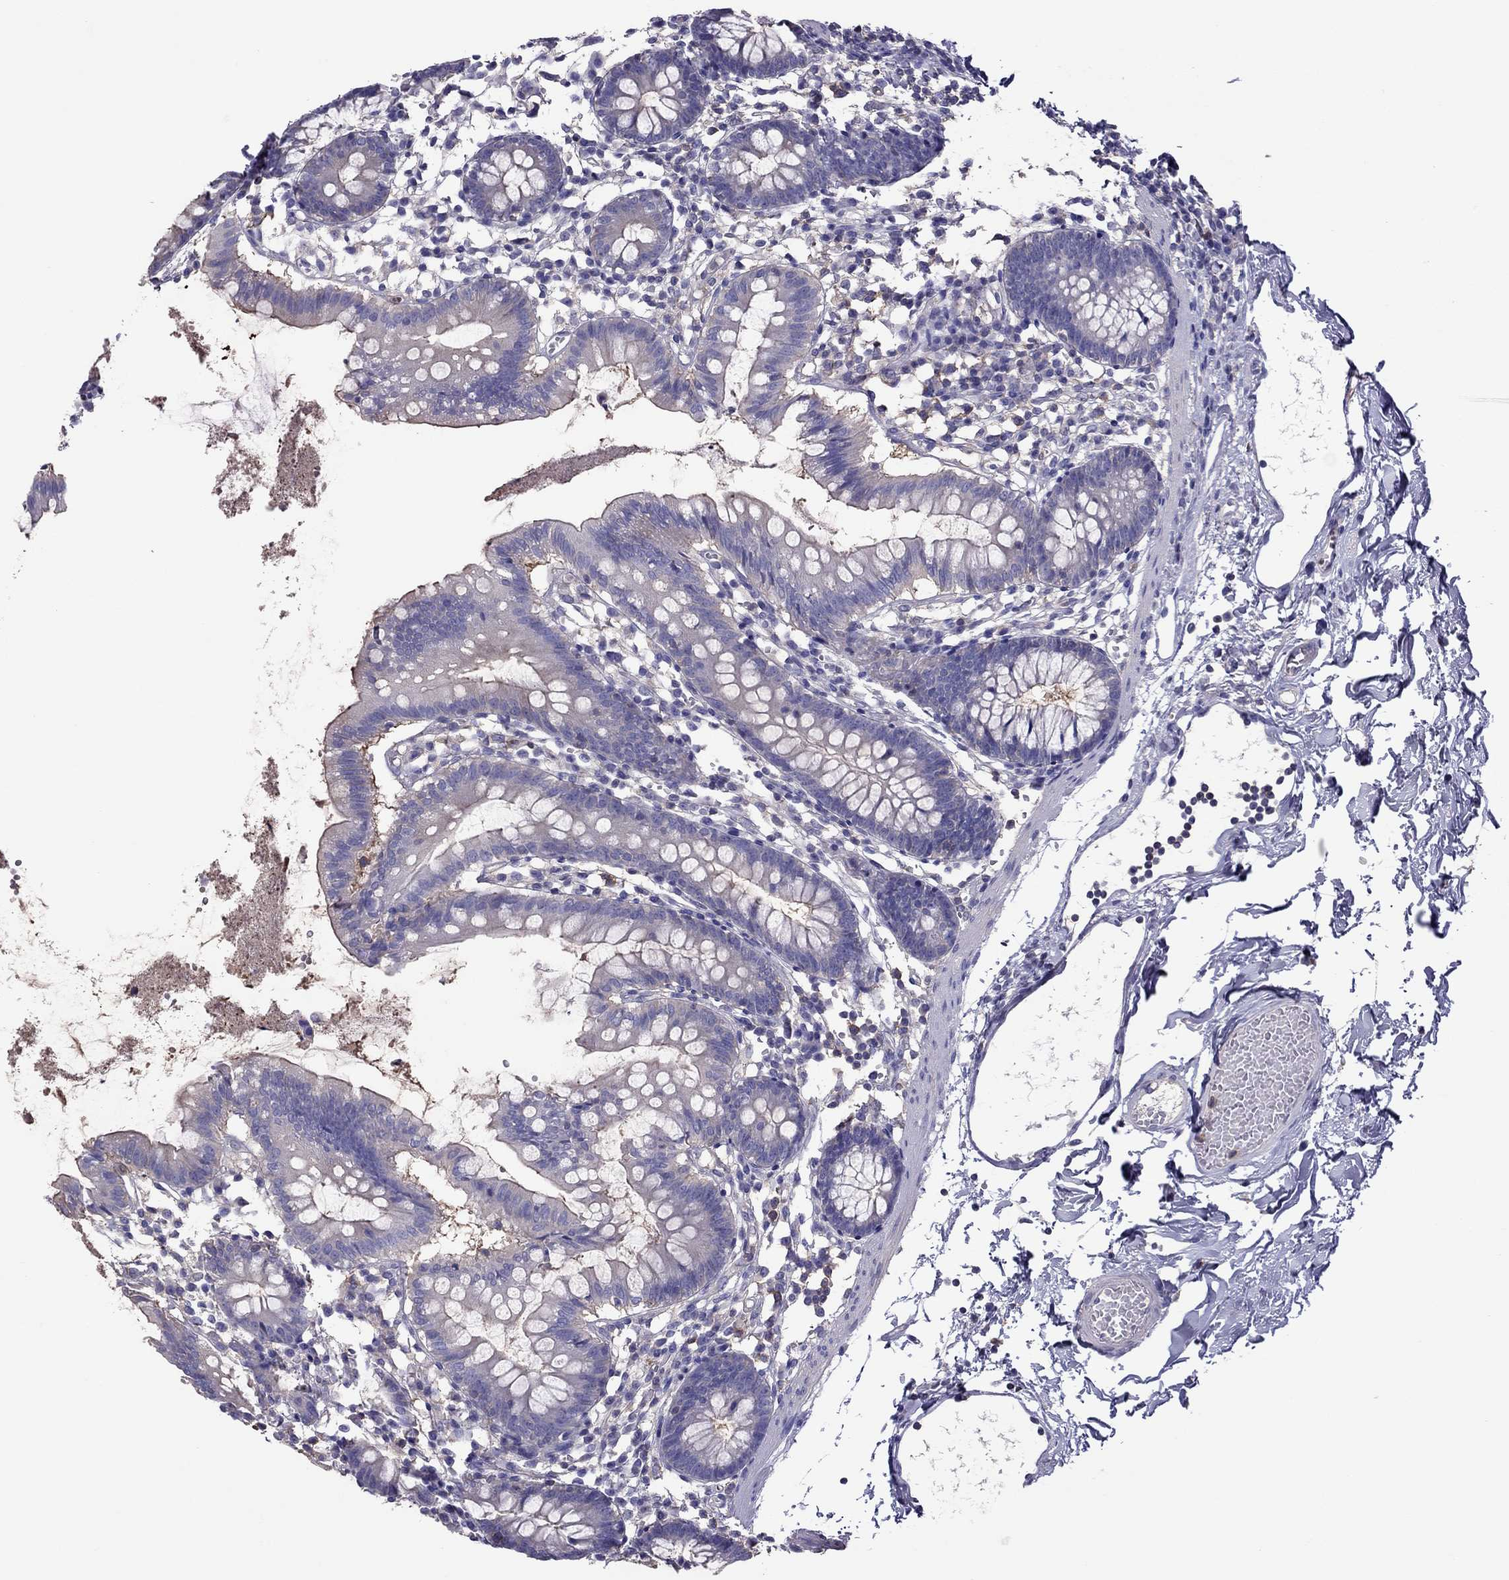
{"staining": {"intensity": "negative", "quantity": "none", "location": "none"}, "tissue": "small intestine", "cell_type": "Glandular cells", "image_type": "normal", "snomed": [{"axis": "morphology", "description": "Normal tissue, NOS"}, {"axis": "topography", "description": "Small intestine"}], "caption": "This histopathology image is of benign small intestine stained with immunohistochemistry (IHC) to label a protein in brown with the nuclei are counter-stained blue. There is no staining in glandular cells.", "gene": "TEX22", "patient": {"sex": "female", "age": 90}}